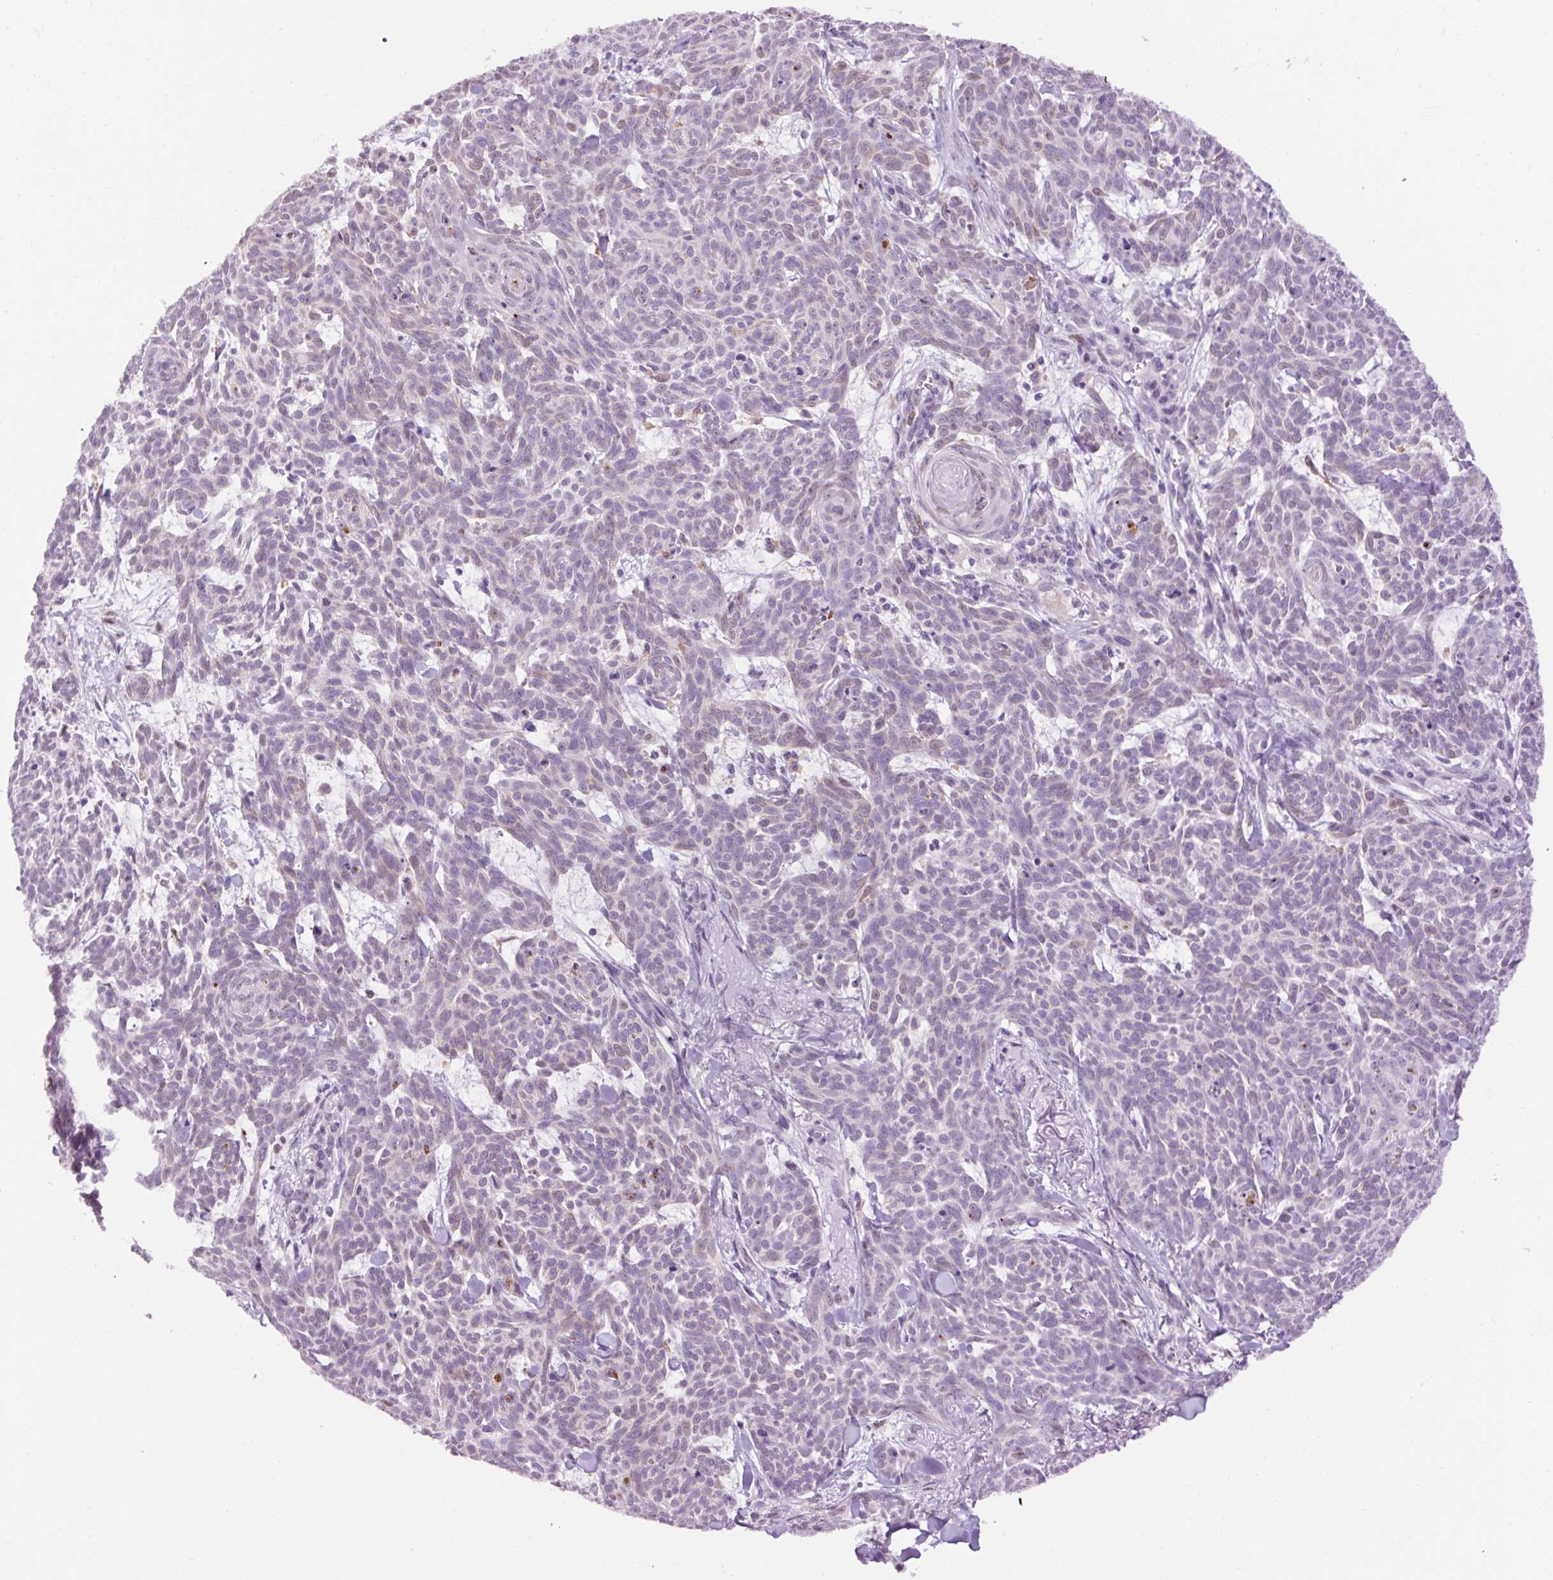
{"staining": {"intensity": "weak", "quantity": "<25%", "location": "nuclear"}, "tissue": "skin cancer", "cell_type": "Tumor cells", "image_type": "cancer", "snomed": [{"axis": "morphology", "description": "Basal cell carcinoma"}, {"axis": "topography", "description": "Skin"}], "caption": "Histopathology image shows no protein positivity in tumor cells of skin basal cell carcinoma tissue.", "gene": "LY86", "patient": {"sex": "female", "age": 93}}